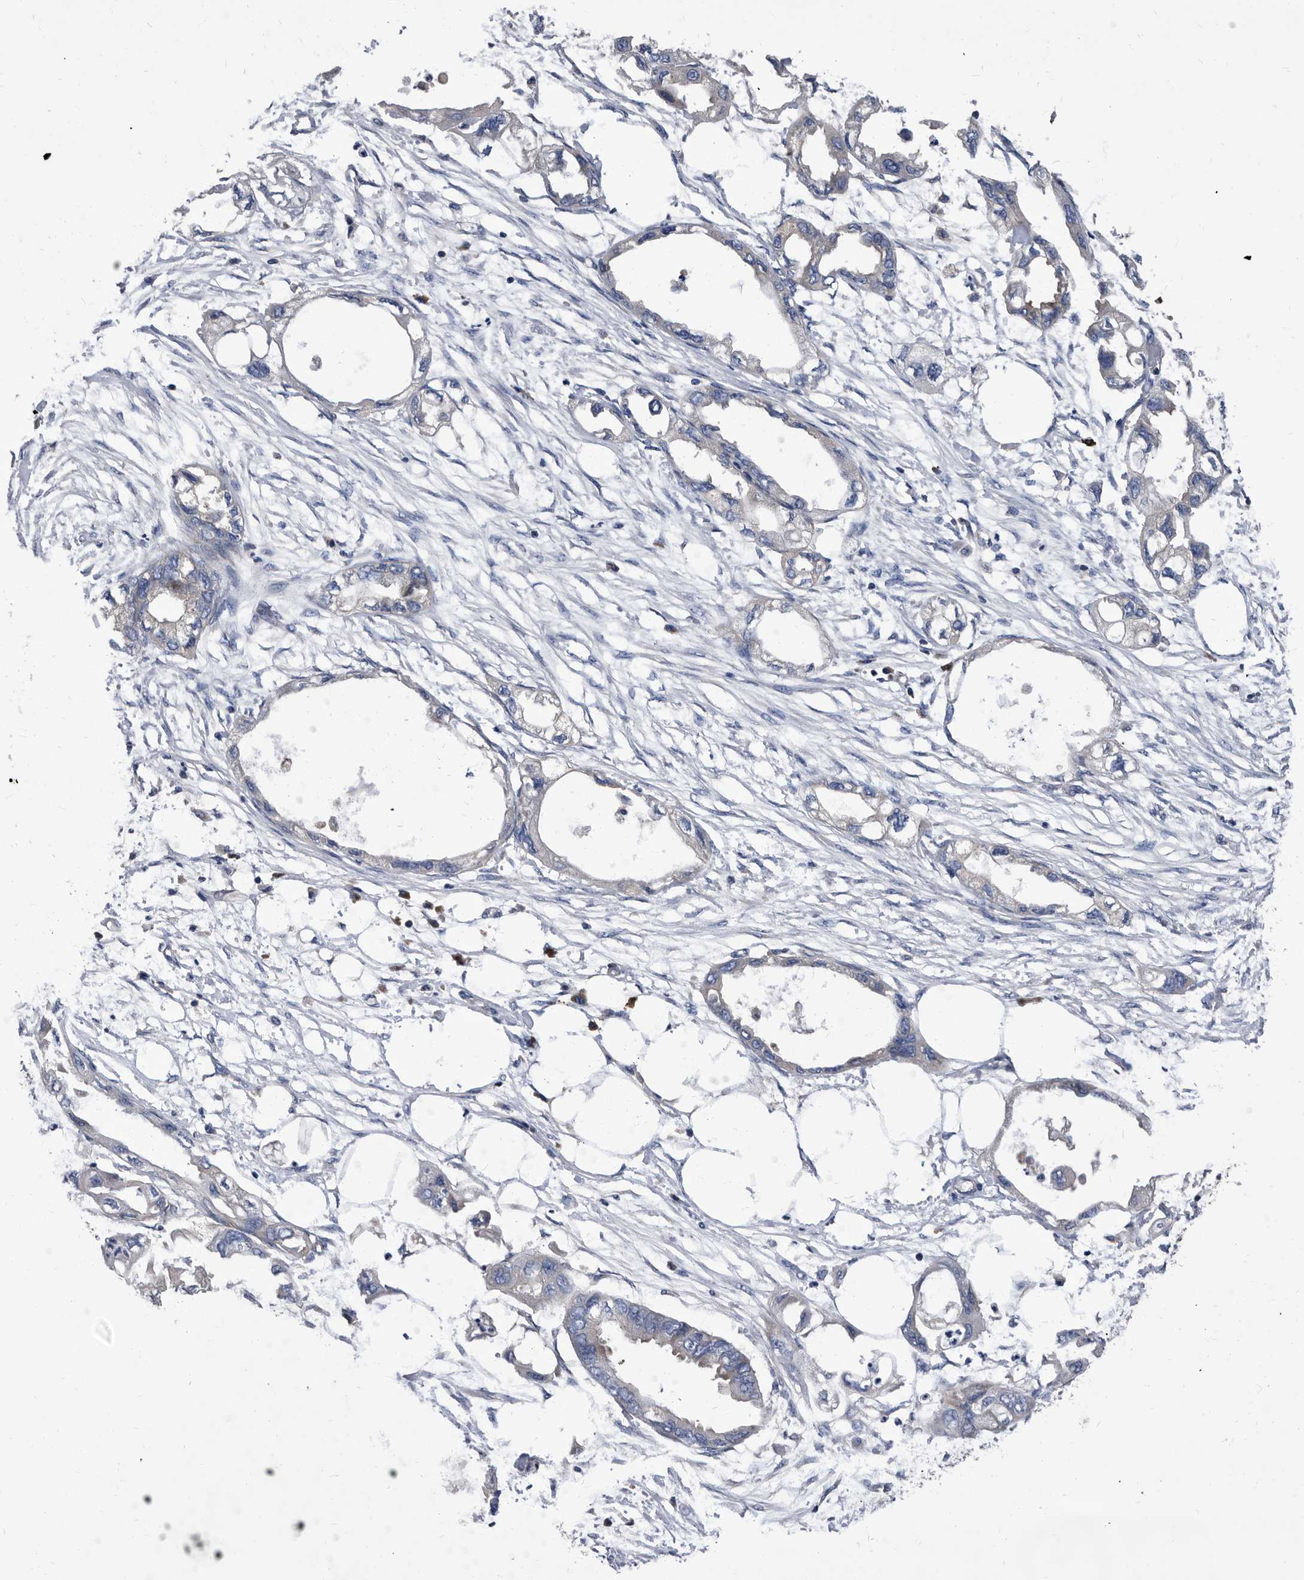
{"staining": {"intensity": "negative", "quantity": "none", "location": "none"}, "tissue": "endometrial cancer", "cell_type": "Tumor cells", "image_type": "cancer", "snomed": [{"axis": "morphology", "description": "Adenocarcinoma, NOS"}, {"axis": "morphology", "description": "Adenocarcinoma, metastatic, NOS"}, {"axis": "topography", "description": "Adipose tissue"}, {"axis": "topography", "description": "Endometrium"}], "caption": "This is an immunohistochemistry (IHC) image of human endometrial cancer. There is no positivity in tumor cells.", "gene": "DTNBP1", "patient": {"sex": "female", "age": 67}}